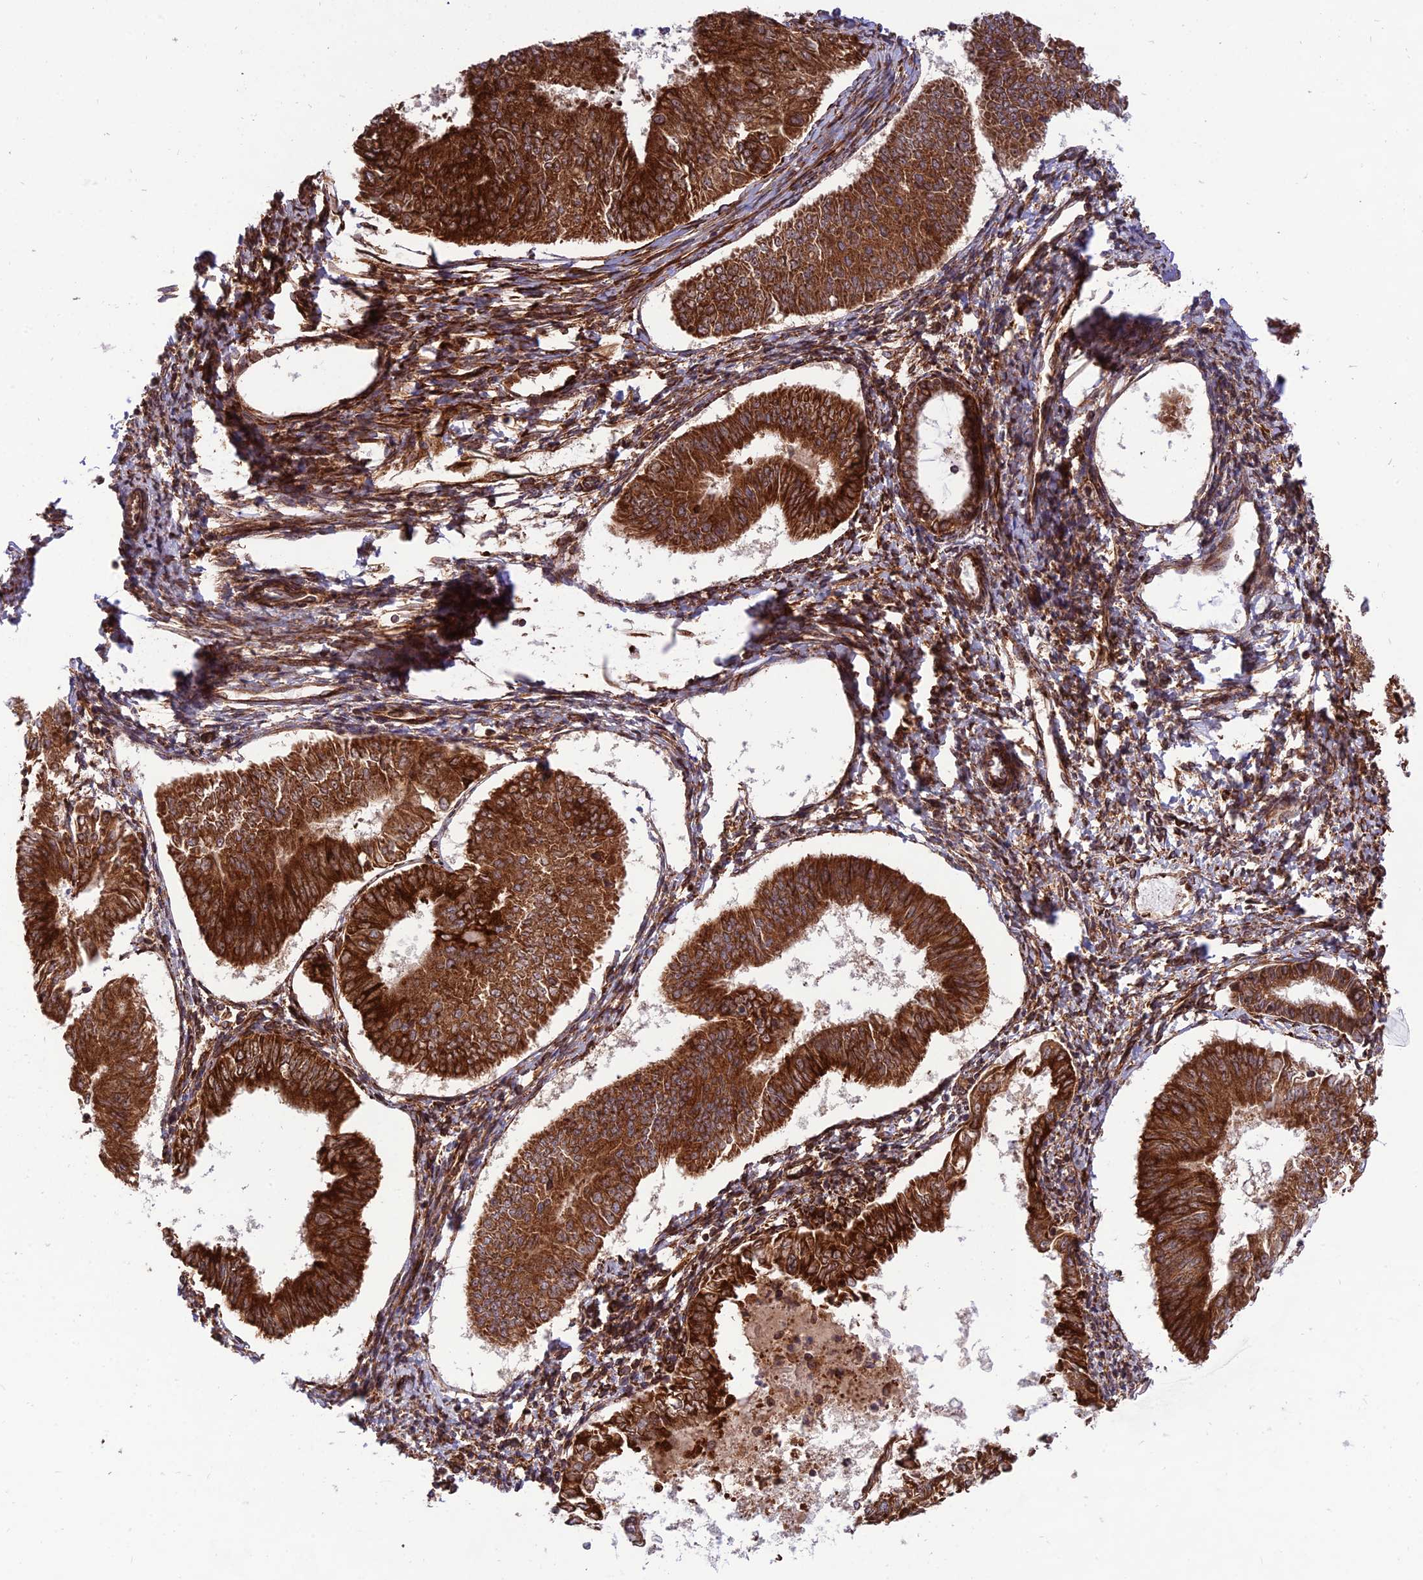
{"staining": {"intensity": "strong", "quantity": ">75%", "location": "cytoplasmic/membranous"}, "tissue": "endometrial cancer", "cell_type": "Tumor cells", "image_type": "cancer", "snomed": [{"axis": "morphology", "description": "Adenocarcinoma, NOS"}, {"axis": "topography", "description": "Endometrium"}], "caption": "Endometrial adenocarcinoma tissue shows strong cytoplasmic/membranous staining in approximately >75% of tumor cells, visualized by immunohistochemistry.", "gene": "CRTAP", "patient": {"sex": "female", "age": 58}}